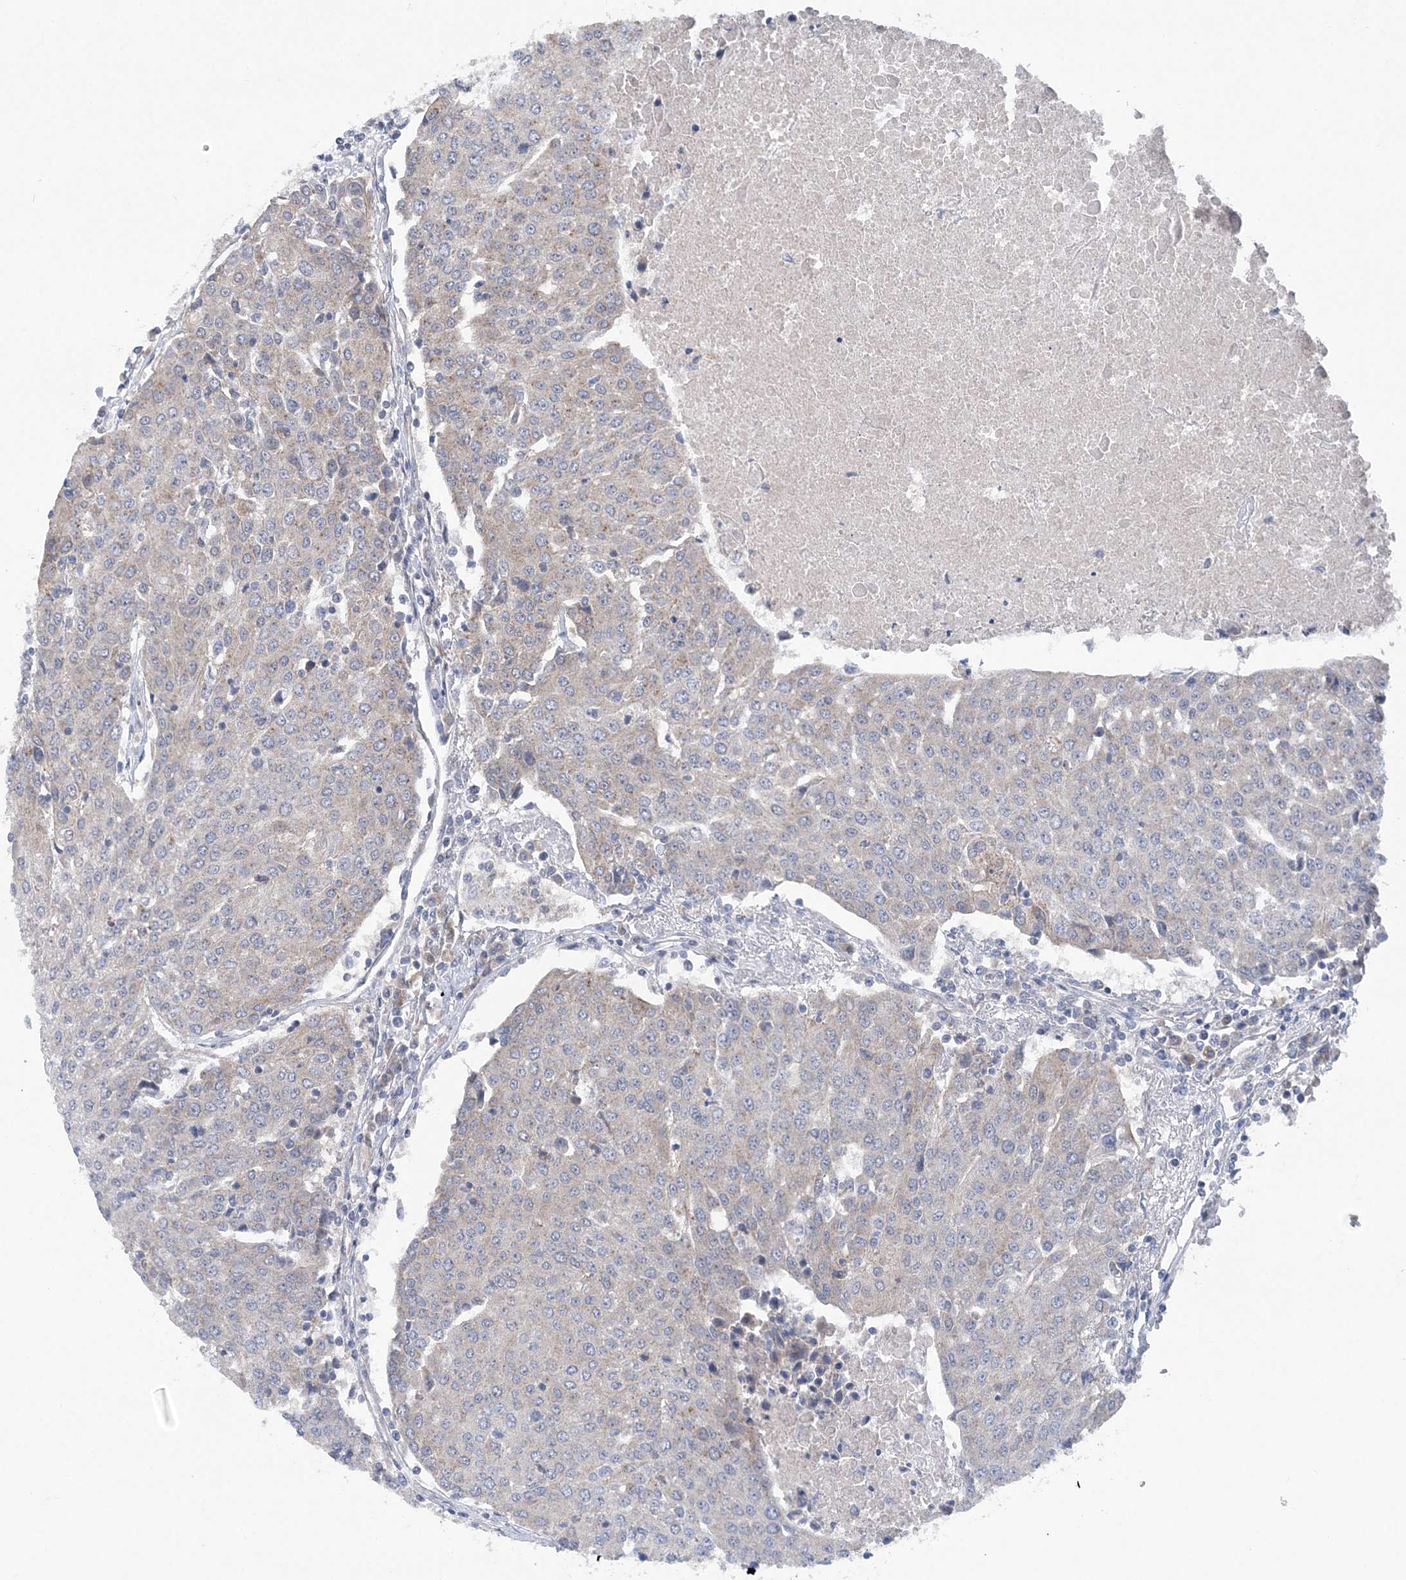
{"staining": {"intensity": "weak", "quantity": "<25%", "location": "cytoplasmic/membranous"}, "tissue": "urothelial cancer", "cell_type": "Tumor cells", "image_type": "cancer", "snomed": [{"axis": "morphology", "description": "Urothelial carcinoma, High grade"}, {"axis": "topography", "description": "Urinary bladder"}], "caption": "This is a histopathology image of immunohistochemistry staining of urothelial cancer, which shows no positivity in tumor cells. The staining is performed using DAB brown chromogen with nuclei counter-stained in using hematoxylin.", "gene": "COPE", "patient": {"sex": "female", "age": 85}}